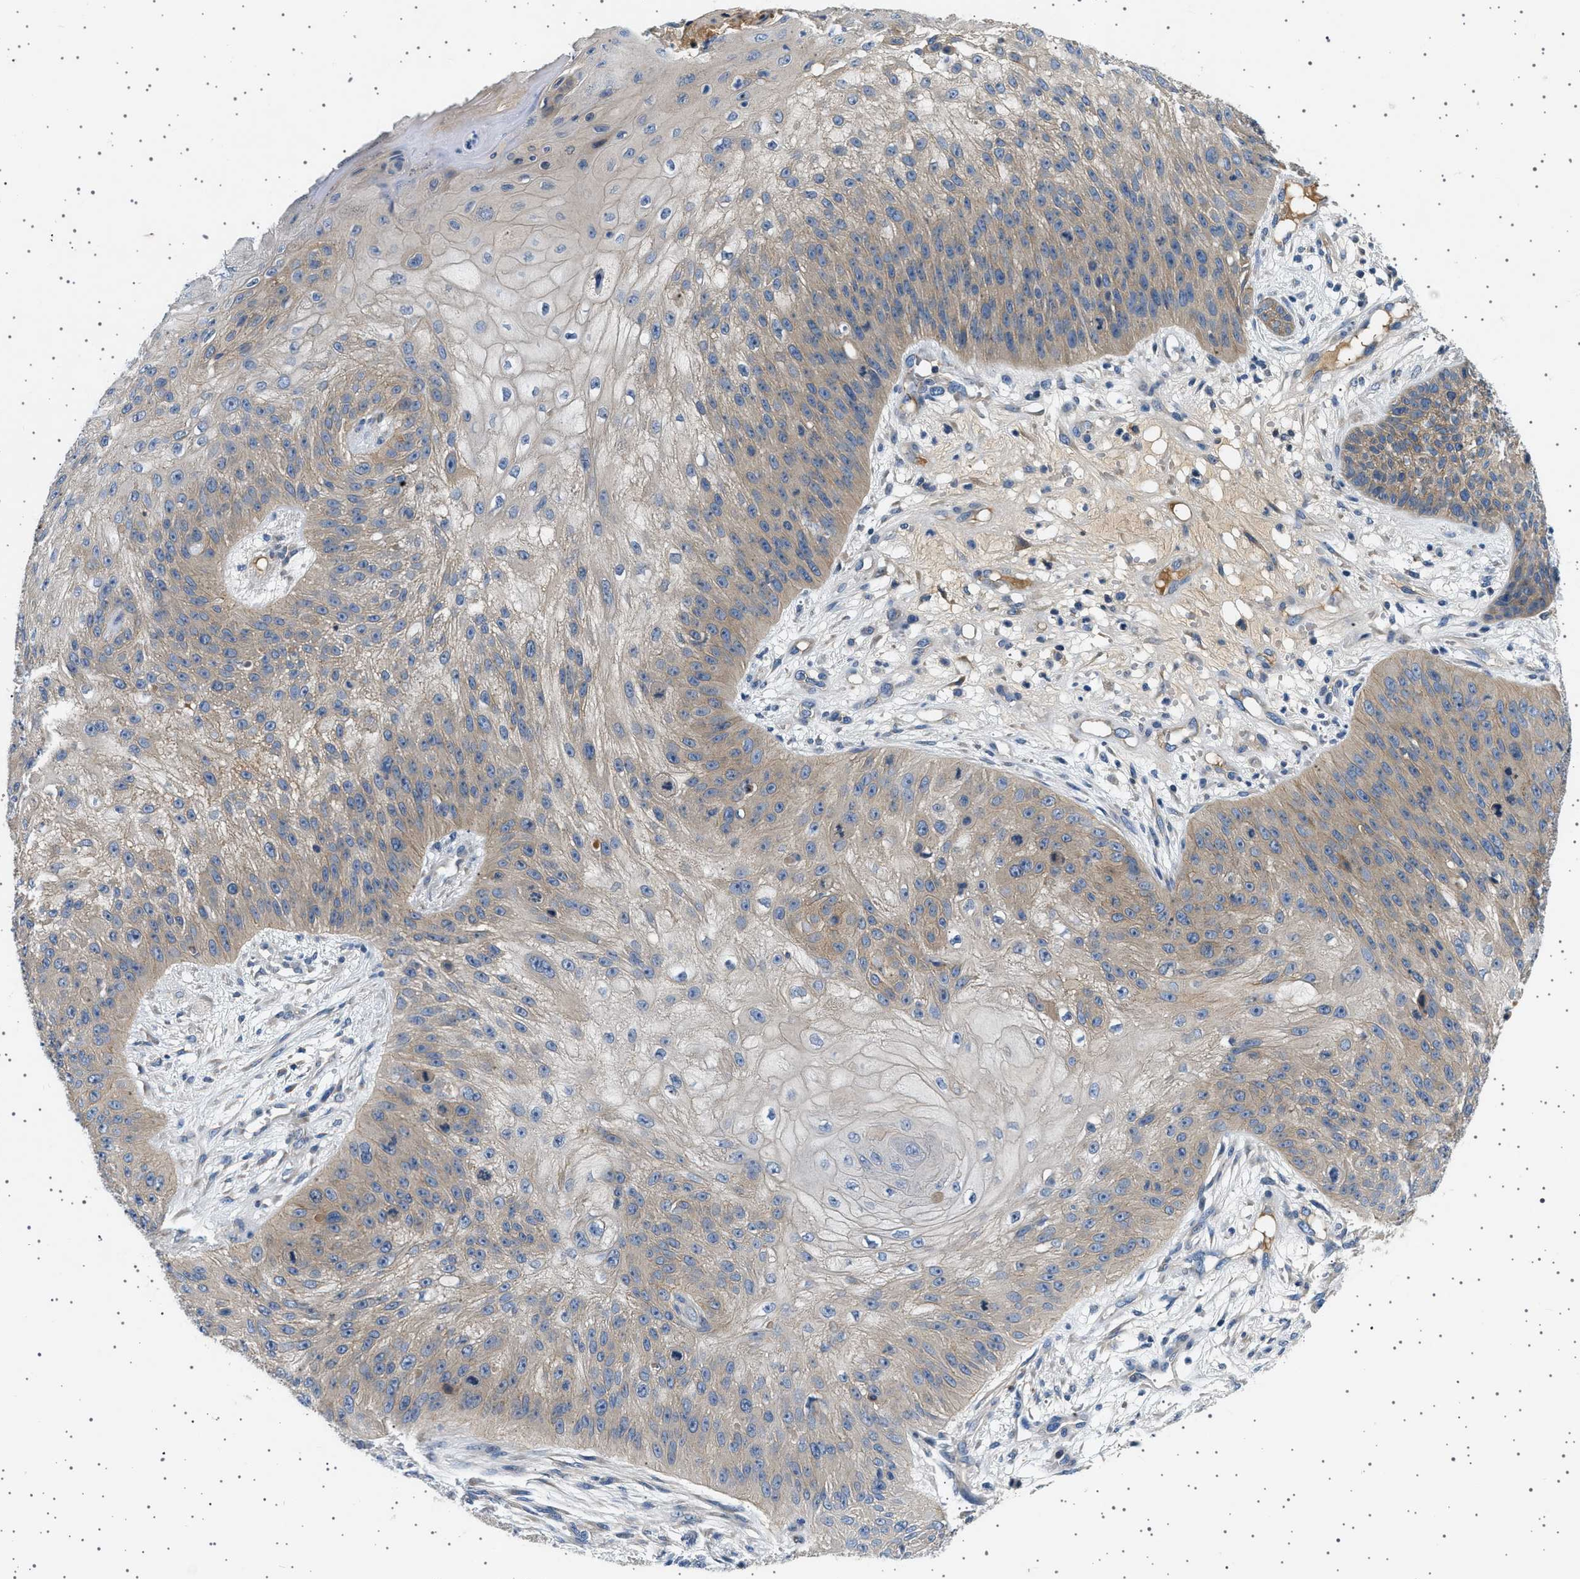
{"staining": {"intensity": "weak", "quantity": "25%-75%", "location": "cytoplasmic/membranous"}, "tissue": "skin cancer", "cell_type": "Tumor cells", "image_type": "cancer", "snomed": [{"axis": "morphology", "description": "Squamous cell carcinoma, NOS"}, {"axis": "topography", "description": "Skin"}], "caption": "Protein expression analysis of squamous cell carcinoma (skin) reveals weak cytoplasmic/membranous staining in about 25%-75% of tumor cells. (brown staining indicates protein expression, while blue staining denotes nuclei).", "gene": "PLPP6", "patient": {"sex": "female", "age": 80}}